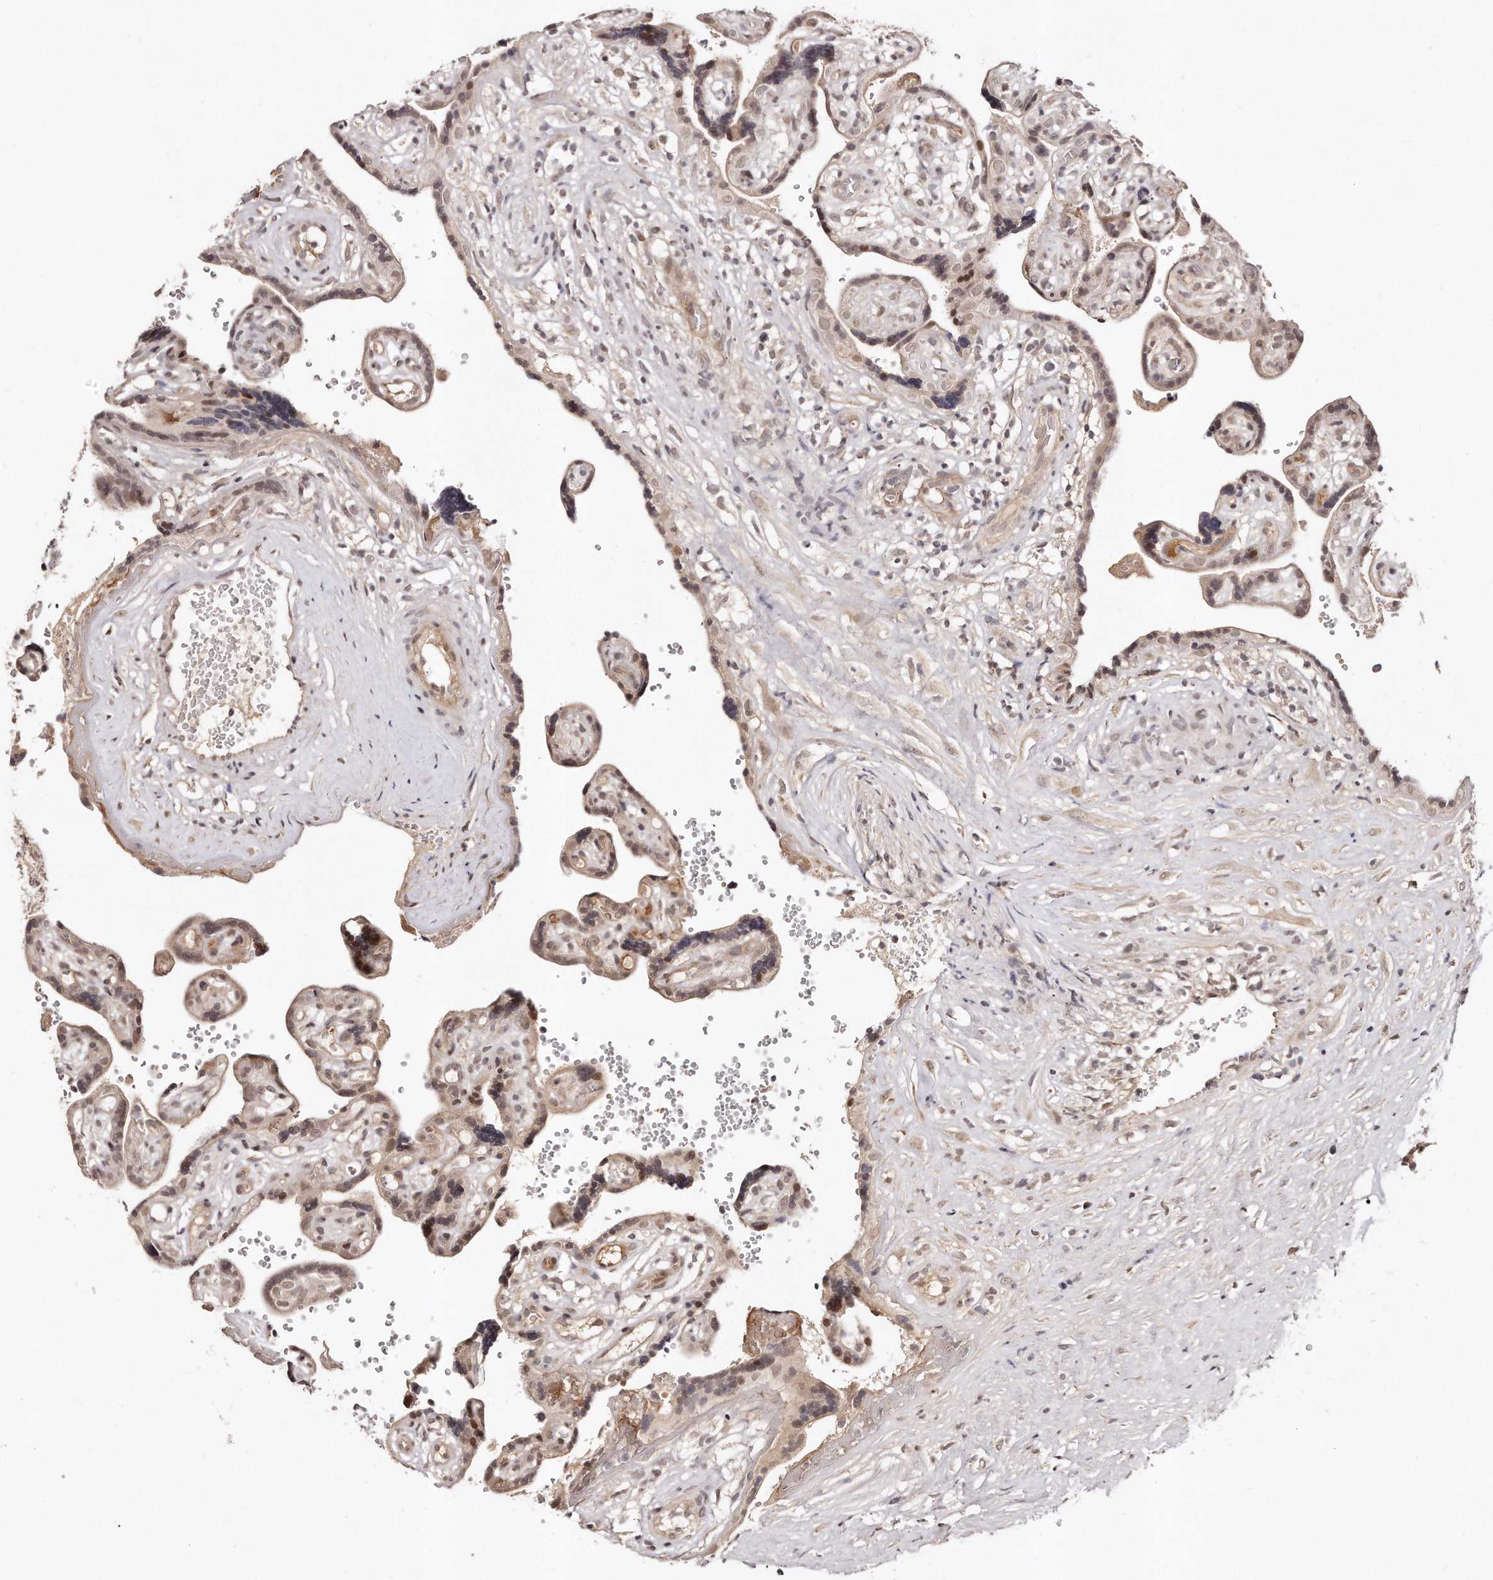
{"staining": {"intensity": "moderate", "quantity": "25%-75%", "location": "cytoplasmic/membranous,nuclear"}, "tissue": "placenta", "cell_type": "Decidual cells", "image_type": "normal", "snomed": [{"axis": "morphology", "description": "Normal tissue, NOS"}, {"axis": "topography", "description": "Placenta"}], "caption": "A brown stain shows moderate cytoplasmic/membranous,nuclear expression of a protein in decidual cells of normal placenta. (Stains: DAB in brown, nuclei in blue, Microscopy: brightfield microscopy at high magnification).", "gene": "SOX4", "patient": {"sex": "female", "age": 30}}